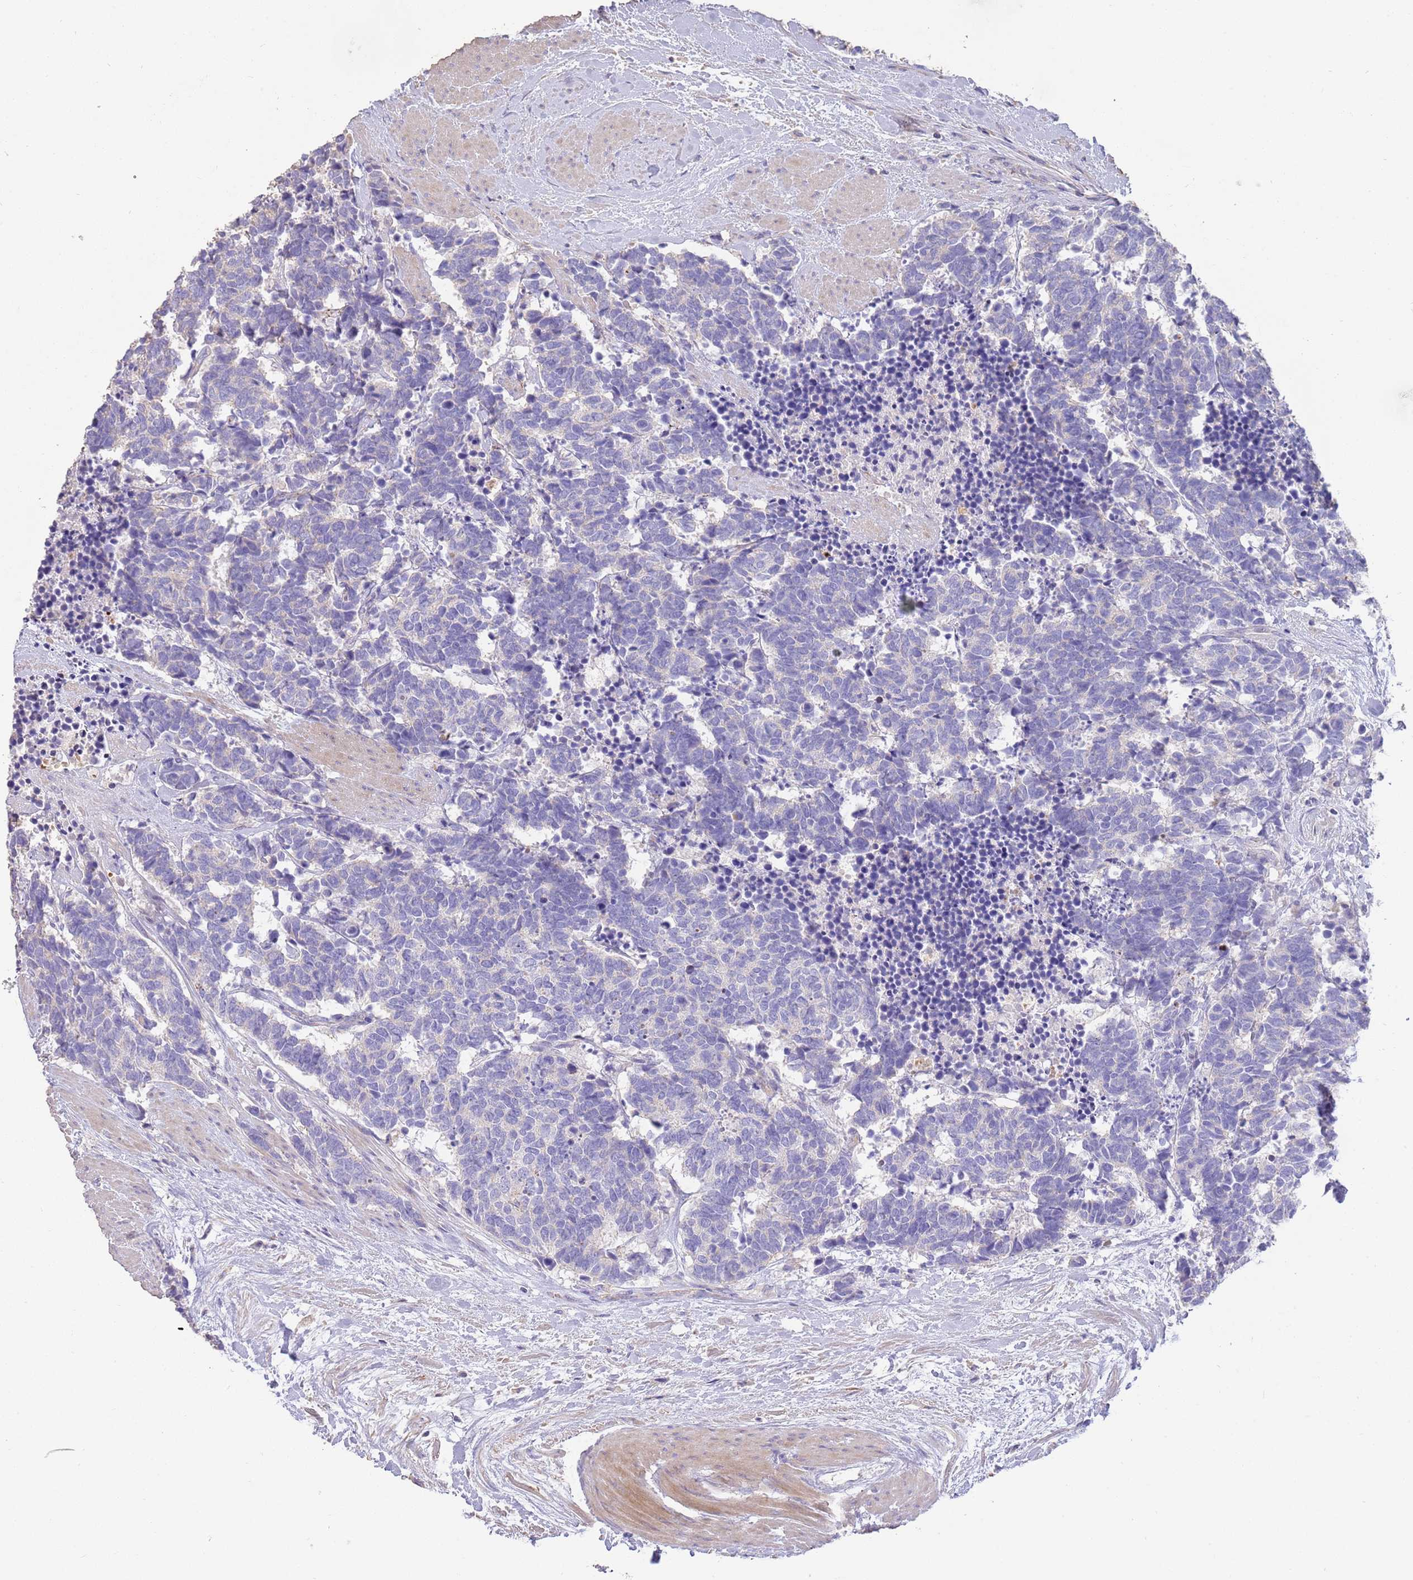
{"staining": {"intensity": "negative", "quantity": "none", "location": "none"}, "tissue": "carcinoid", "cell_type": "Tumor cells", "image_type": "cancer", "snomed": [{"axis": "morphology", "description": "Carcinoma, NOS"}, {"axis": "morphology", "description": "Carcinoid, malignant, NOS"}, {"axis": "topography", "description": "Prostate"}], "caption": "Tumor cells show no significant positivity in carcinoid (malignant). The staining is performed using DAB brown chromogen with nuclei counter-stained in using hematoxylin.", "gene": "SFTPA1", "patient": {"sex": "male", "age": 57}}